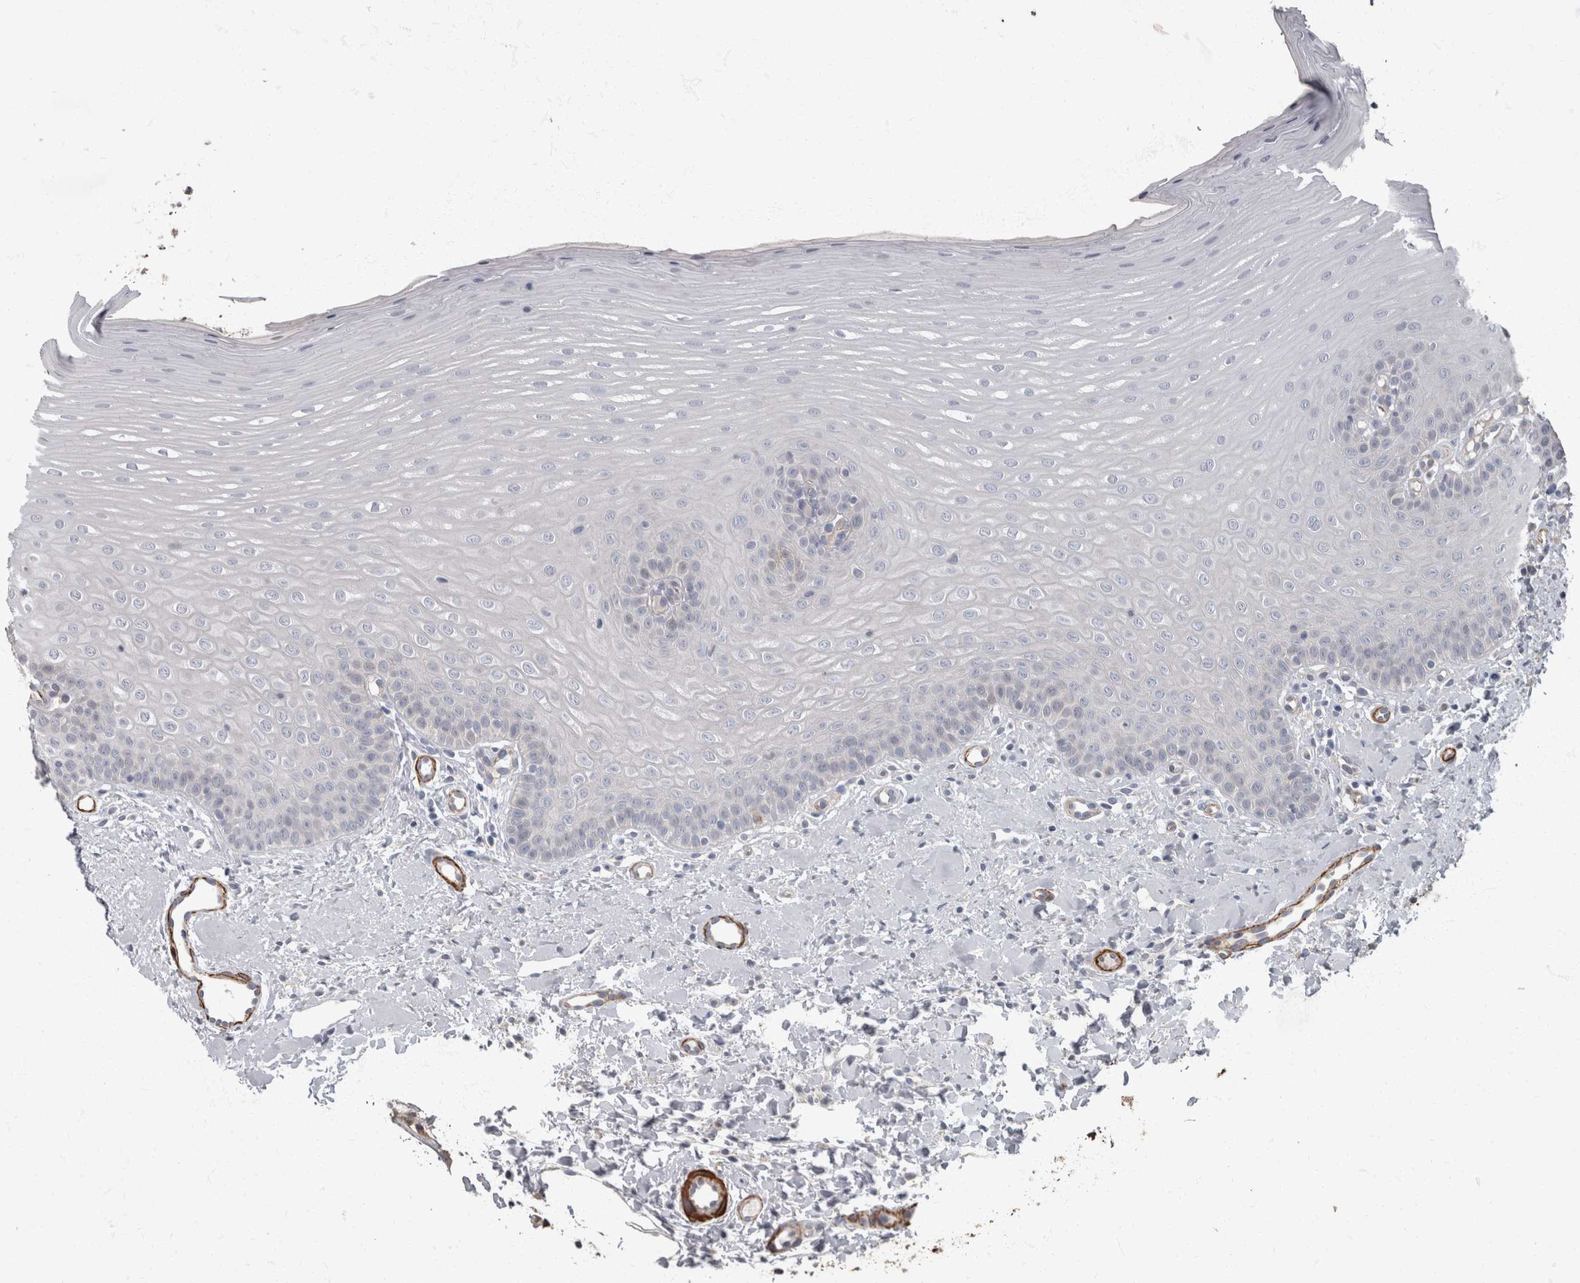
{"staining": {"intensity": "negative", "quantity": "none", "location": "none"}, "tissue": "oral mucosa", "cell_type": "Squamous epithelial cells", "image_type": "normal", "snomed": [{"axis": "morphology", "description": "Normal tissue, NOS"}, {"axis": "topography", "description": "Oral tissue"}], "caption": "This is a photomicrograph of IHC staining of benign oral mucosa, which shows no expression in squamous epithelial cells.", "gene": "MASTL", "patient": {"sex": "female", "age": 39}}